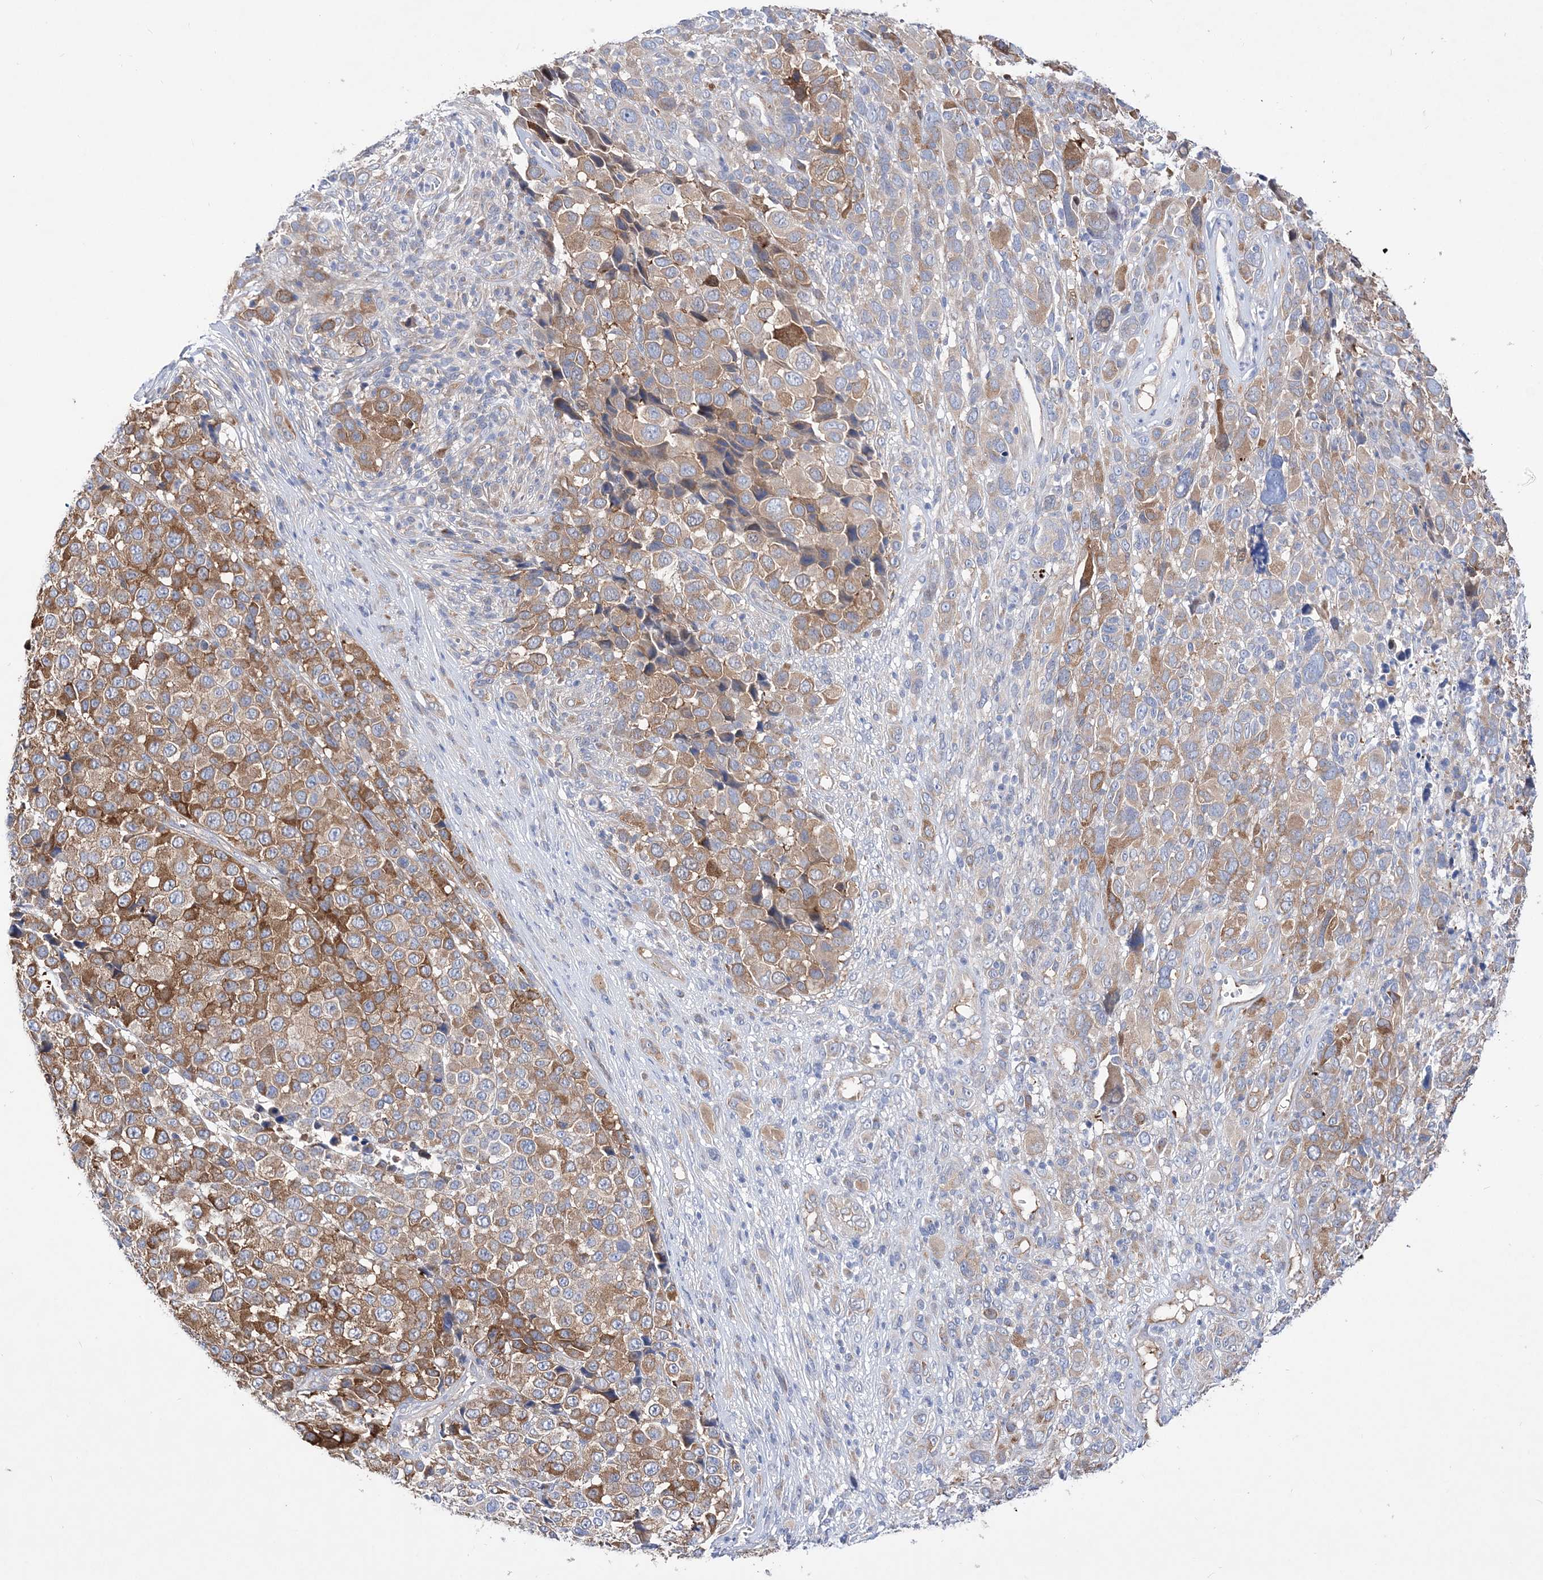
{"staining": {"intensity": "moderate", "quantity": ">75%", "location": "cytoplasmic/membranous"}, "tissue": "melanoma", "cell_type": "Tumor cells", "image_type": "cancer", "snomed": [{"axis": "morphology", "description": "Malignant melanoma, NOS"}, {"axis": "topography", "description": "Skin of trunk"}], "caption": "Immunohistochemistry (IHC) of malignant melanoma reveals medium levels of moderate cytoplasmic/membranous staining in approximately >75% of tumor cells.", "gene": "JKAMP", "patient": {"sex": "male", "age": 71}}